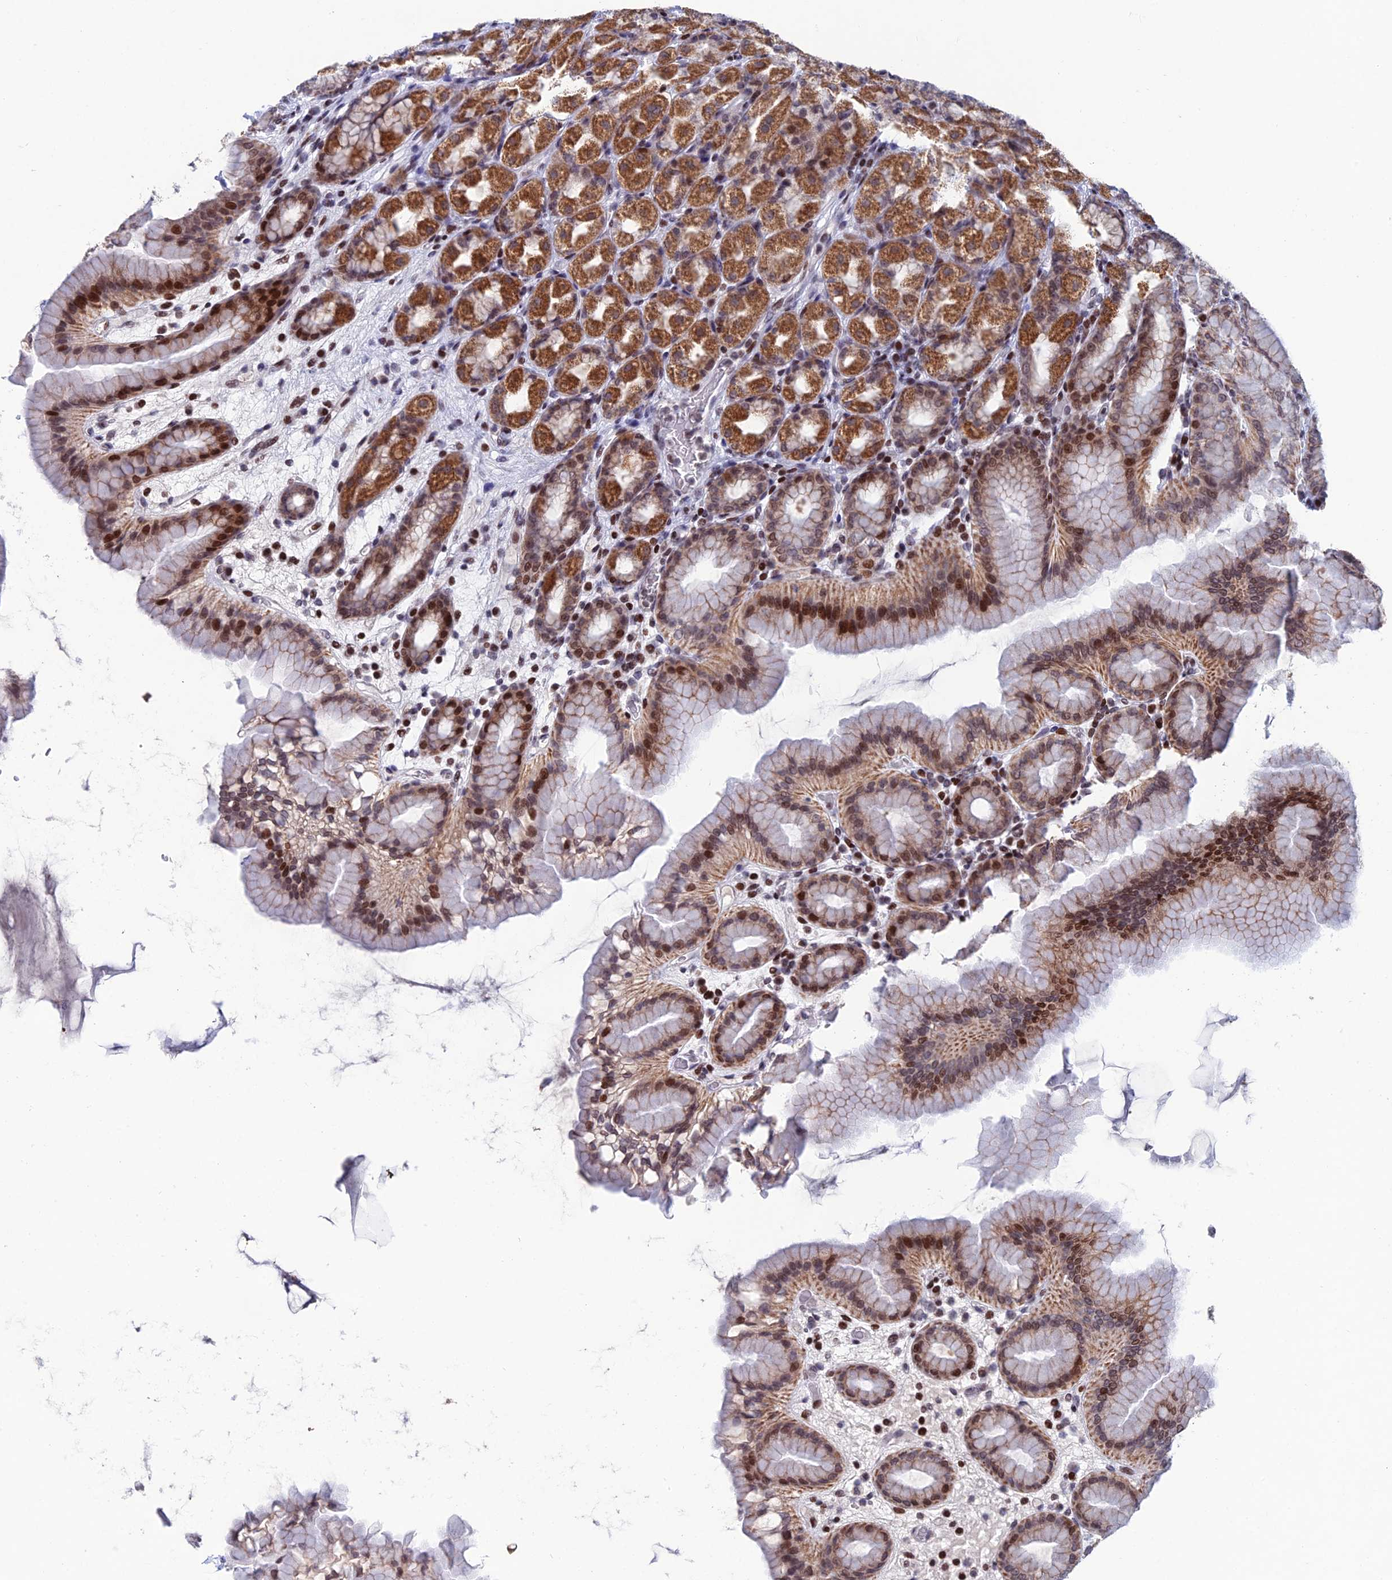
{"staining": {"intensity": "moderate", "quantity": ">75%", "location": "cytoplasmic/membranous,nuclear"}, "tissue": "stomach", "cell_type": "Glandular cells", "image_type": "normal", "snomed": [{"axis": "morphology", "description": "Normal tissue, NOS"}, {"axis": "topography", "description": "Stomach, upper"}], "caption": "IHC of benign human stomach shows medium levels of moderate cytoplasmic/membranous,nuclear staining in about >75% of glandular cells. (DAB (3,3'-diaminobenzidine) IHC, brown staining for protein, blue staining for nuclei).", "gene": "AFF3", "patient": {"sex": "male", "age": 68}}